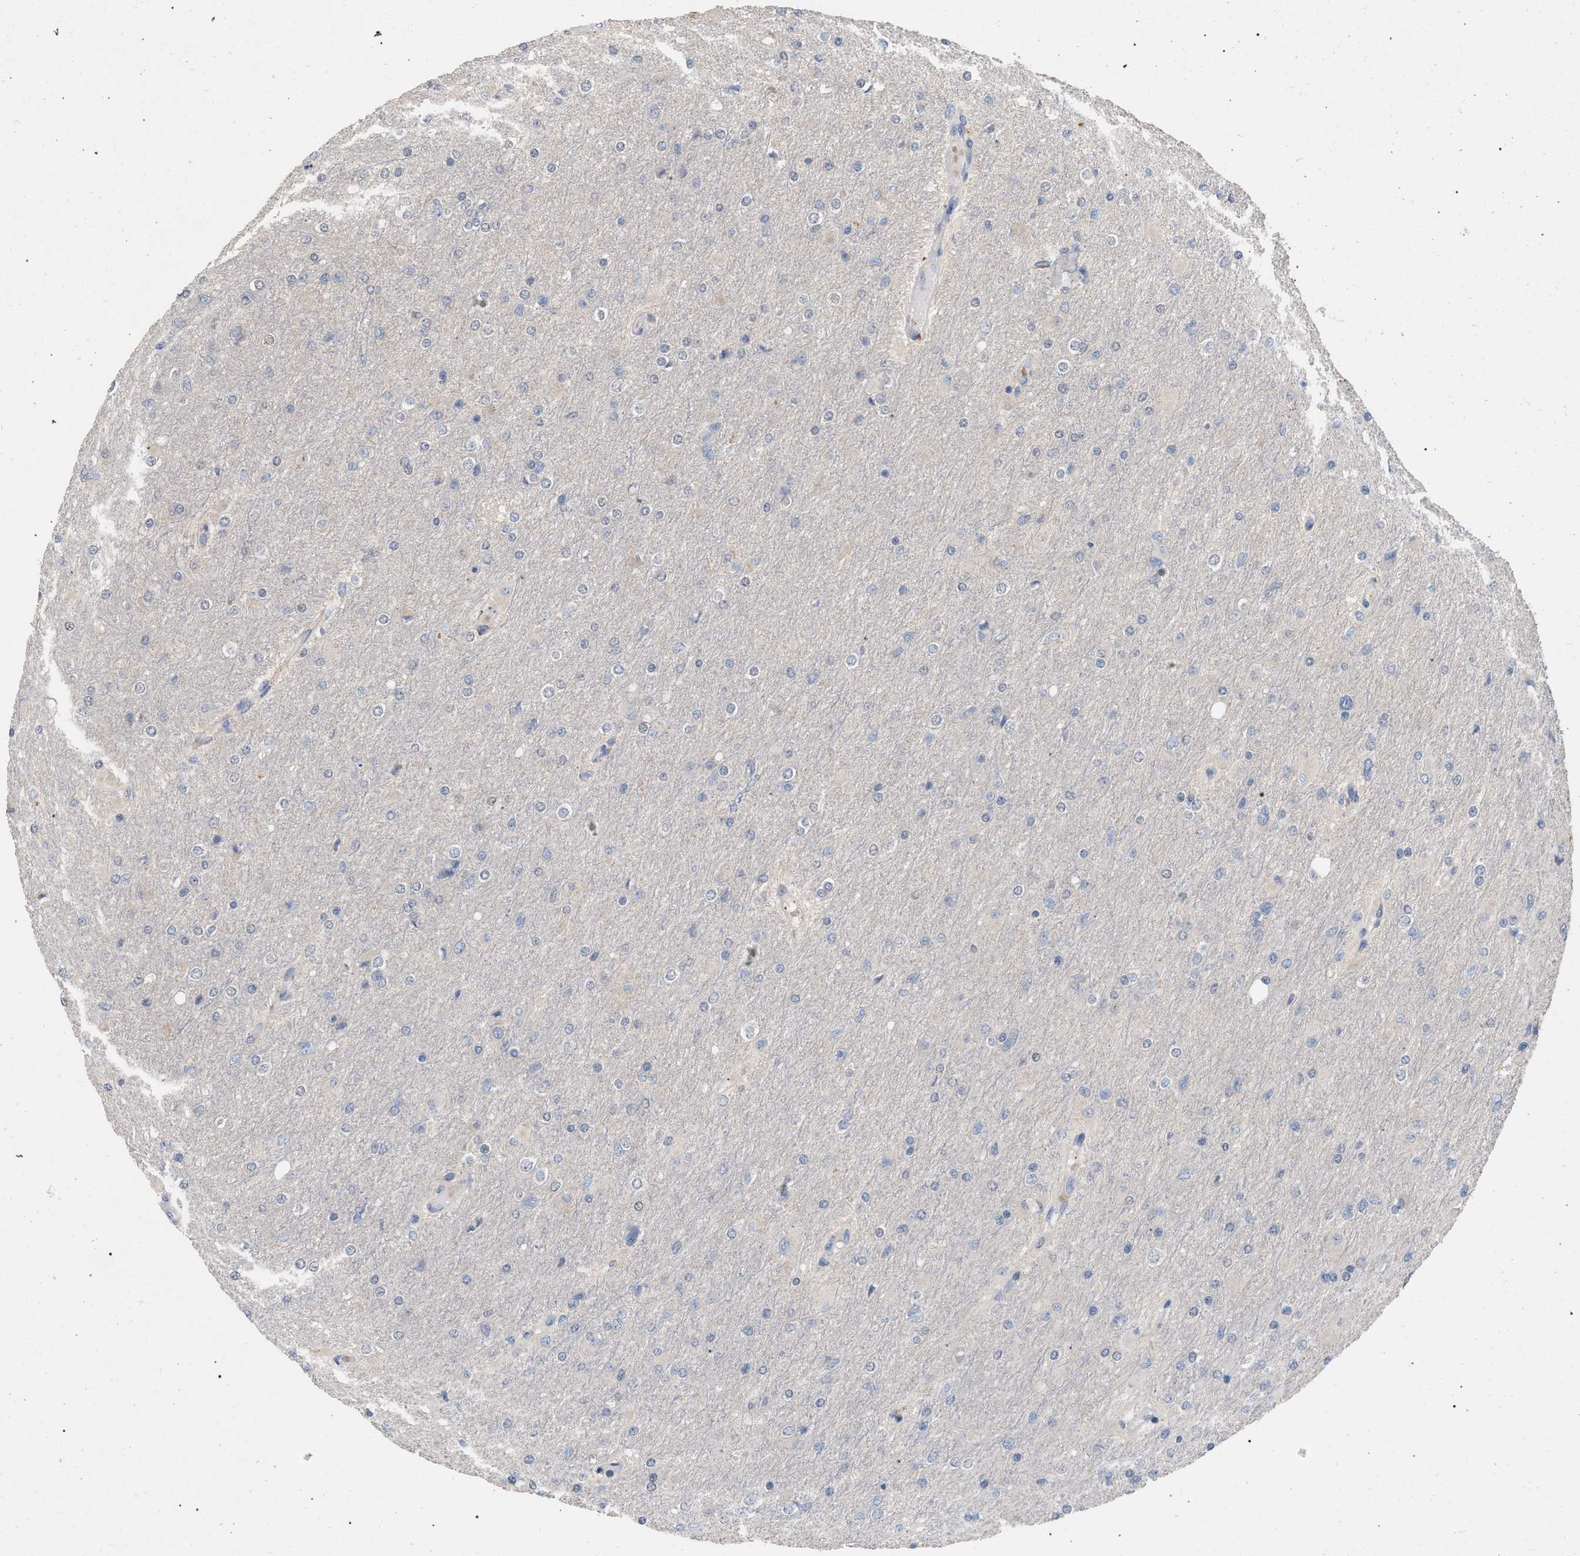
{"staining": {"intensity": "negative", "quantity": "none", "location": "none"}, "tissue": "glioma", "cell_type": "Tumor cells", "image_type": "cancer", "snomed": [{"axis": "morphology", "description": "Glioma, malignant, High grade"}, {"axis": "topography", "description": "Cerebral cortex"}], "caption": "DAB (3,3'-diaminobenzidine) immunohistochemical staining of malignant glioma (high-grade) reveals no significant positivity in tumor cells.", "gene": "TECPR1", "patient": {"sex": "female", "age": 36}}